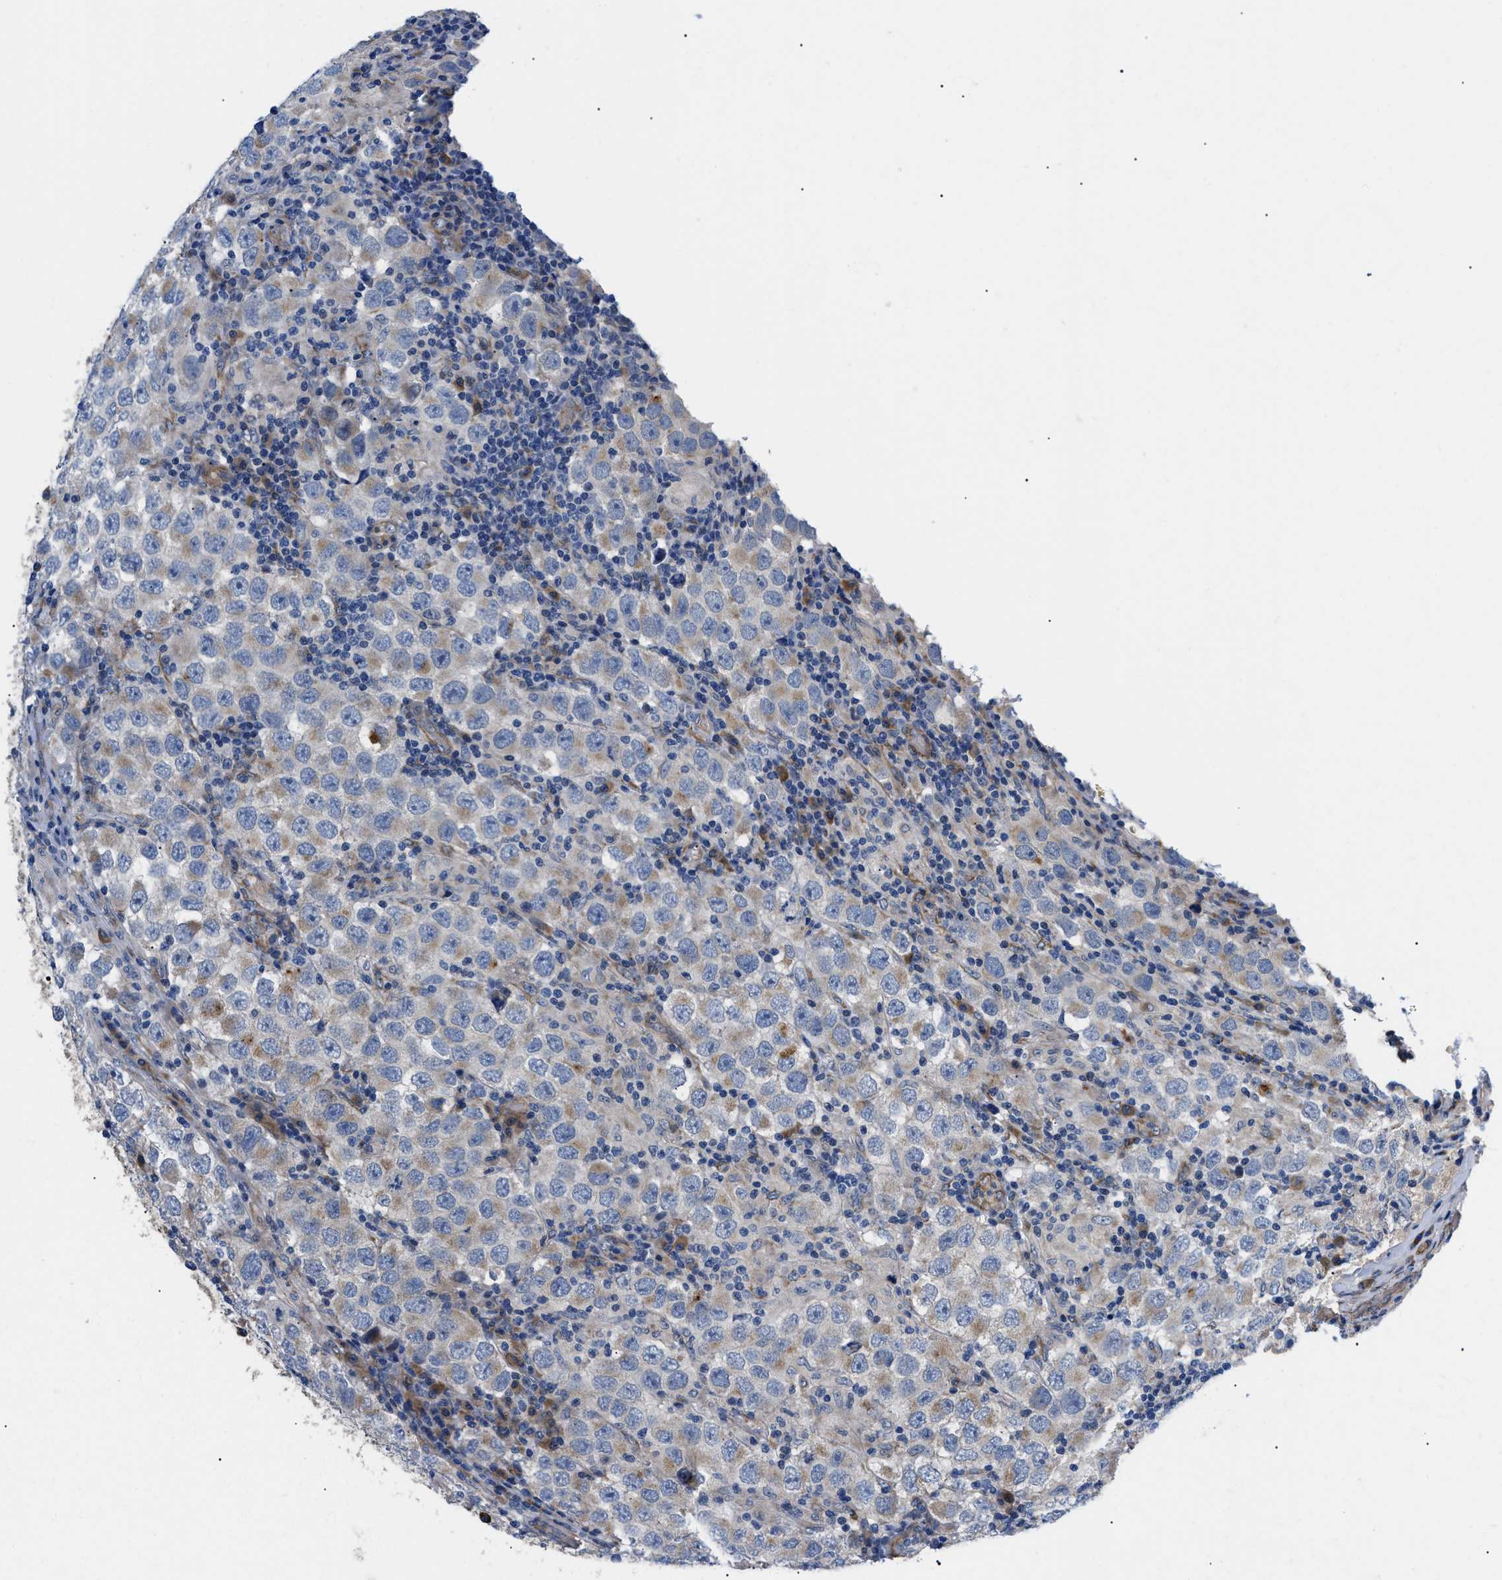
{"staining": {"intensity": "weak", "quantity": "<25%", "location": "cytoplasmic/membranous"}, "tissue": "testis cancer", "cell_type": "Tumor cells", "image_type": "cancer", "snomed": [{"axis": "morphology", "description": "Carcinoma, Embryonal, NOS"}, {"axis": "topography", "description": "Testis"}], "caption": "The IHC histopathology image has no significant staining in tumor cells of testis cancer tissue.", "gene": "MYO10", "patient": {"sex": "male", "age": 21}}